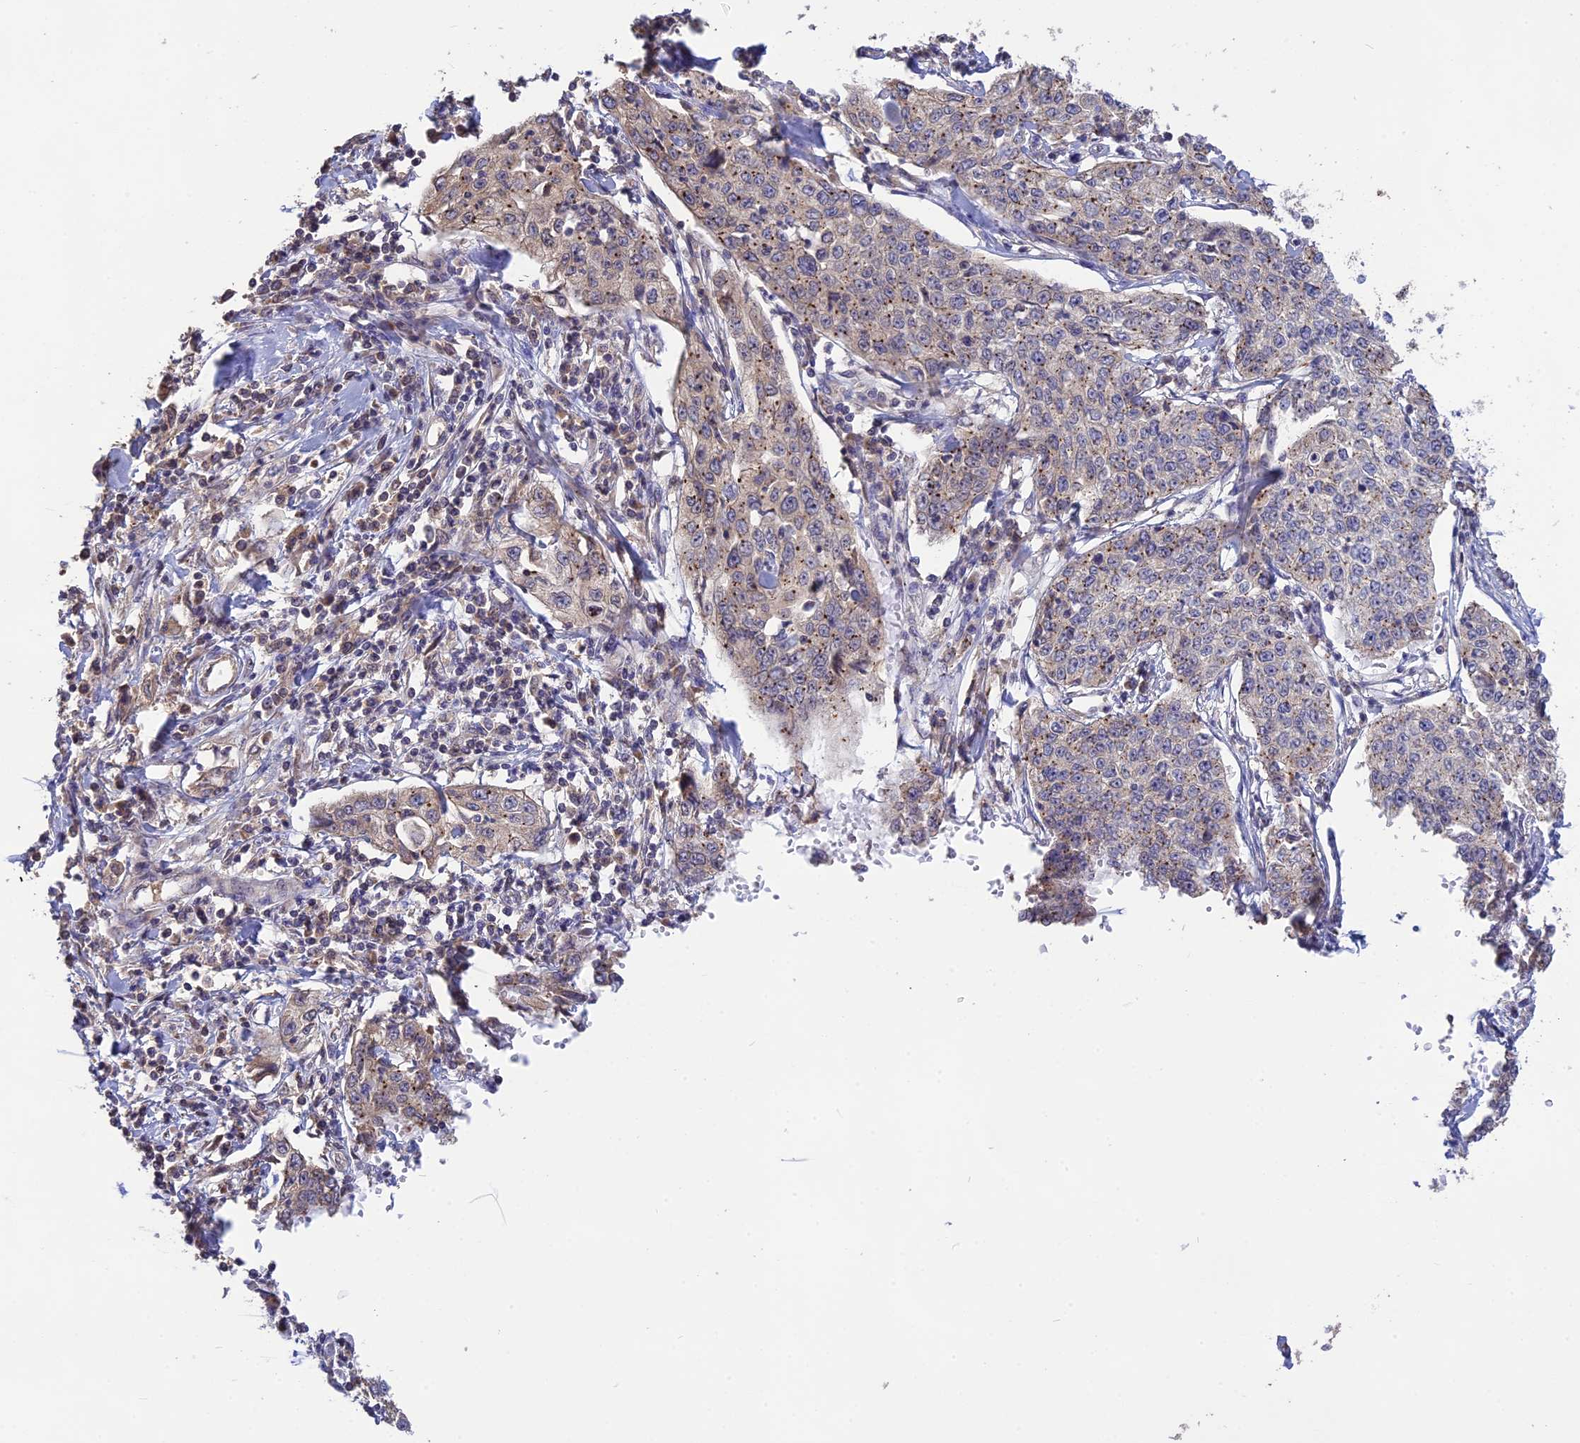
{"staining": {"intensity": "weak", "quantity": "25%-75%", "location": "cytoplasmic/membranous"}, "tissue": "cervical cancer", "cell_type": "Tumor cells", "image_type": "cancer", "snomed": [{"axis": "morphology", "description": "Squamous cell carcinoma, NOS"}, {"axis": "topography", "description": "Cervix"}], "caption": "IHC (DAB) staining of human squamous cell carcinoma (cervical) shows weak cytoplasmic/membranous protein staining in about 25%-75% of tumor cells.", "gene": "NUDT8", "patient": {"sex": "female", "age": 35}}